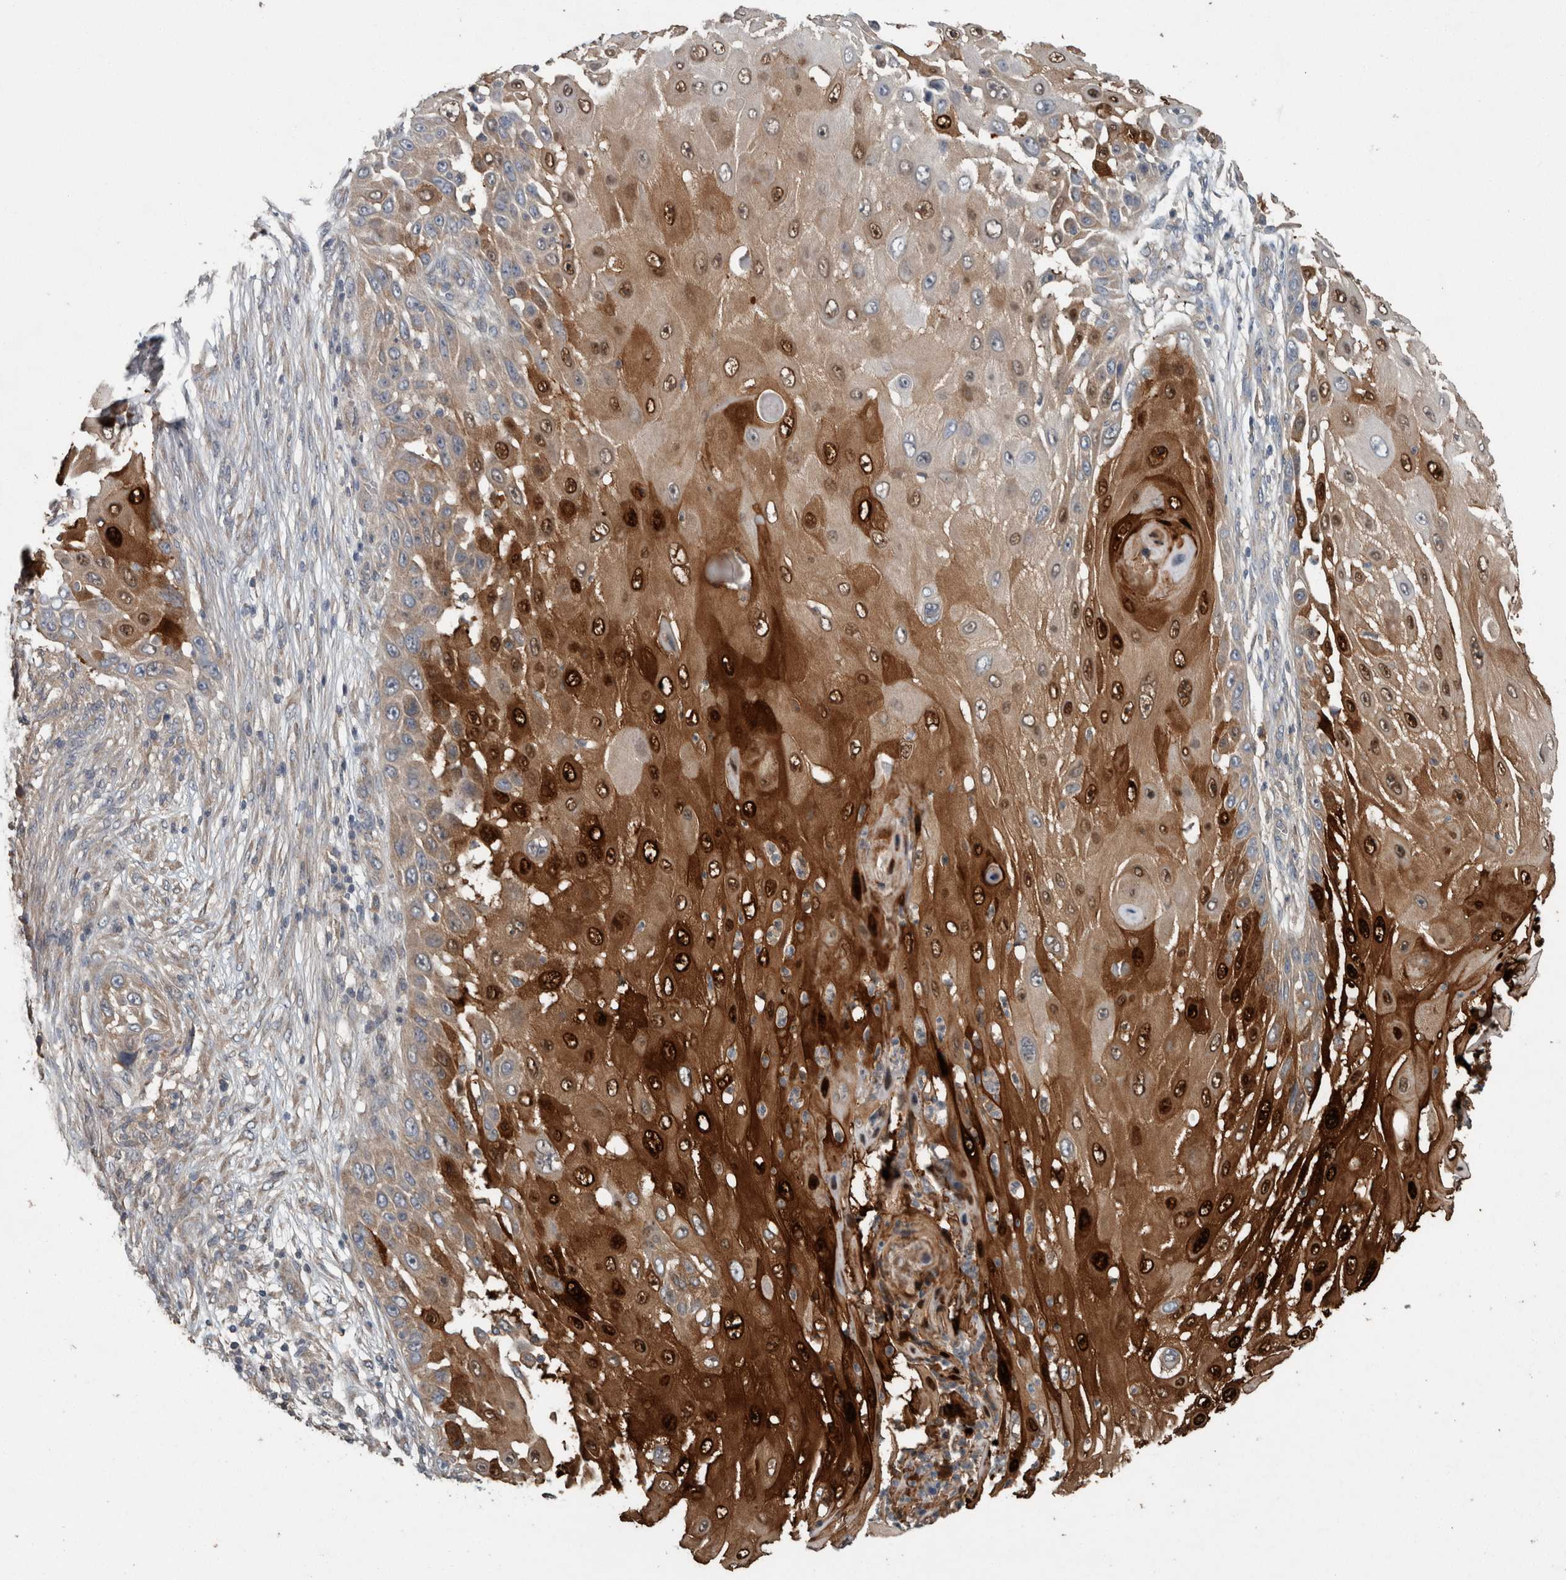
{"staining": {"intensity": "strong", "quantity": "25%-75%", "location": "cytoplasmic/membranous,nuclear"}, "tissue": "skin cancer", "cell_type": "Tumor cells", "image_type": "cancer", "snomed": [{"axis": "morphology", "description": "Squamous cell carcinoma, NOS"}, {"axis": "topography", "description": "Skin"}], "caption": "Immunohistochemistry histopathology image of skin cancer stained for a protein (brown), which demonstrates high levels of strong cytoplasmic/membranous and nuclear positivity in approximately 25%-75% of tumor cells.", "gene": "KNTC1", "patient": {"sex": "female", "age": 44}}